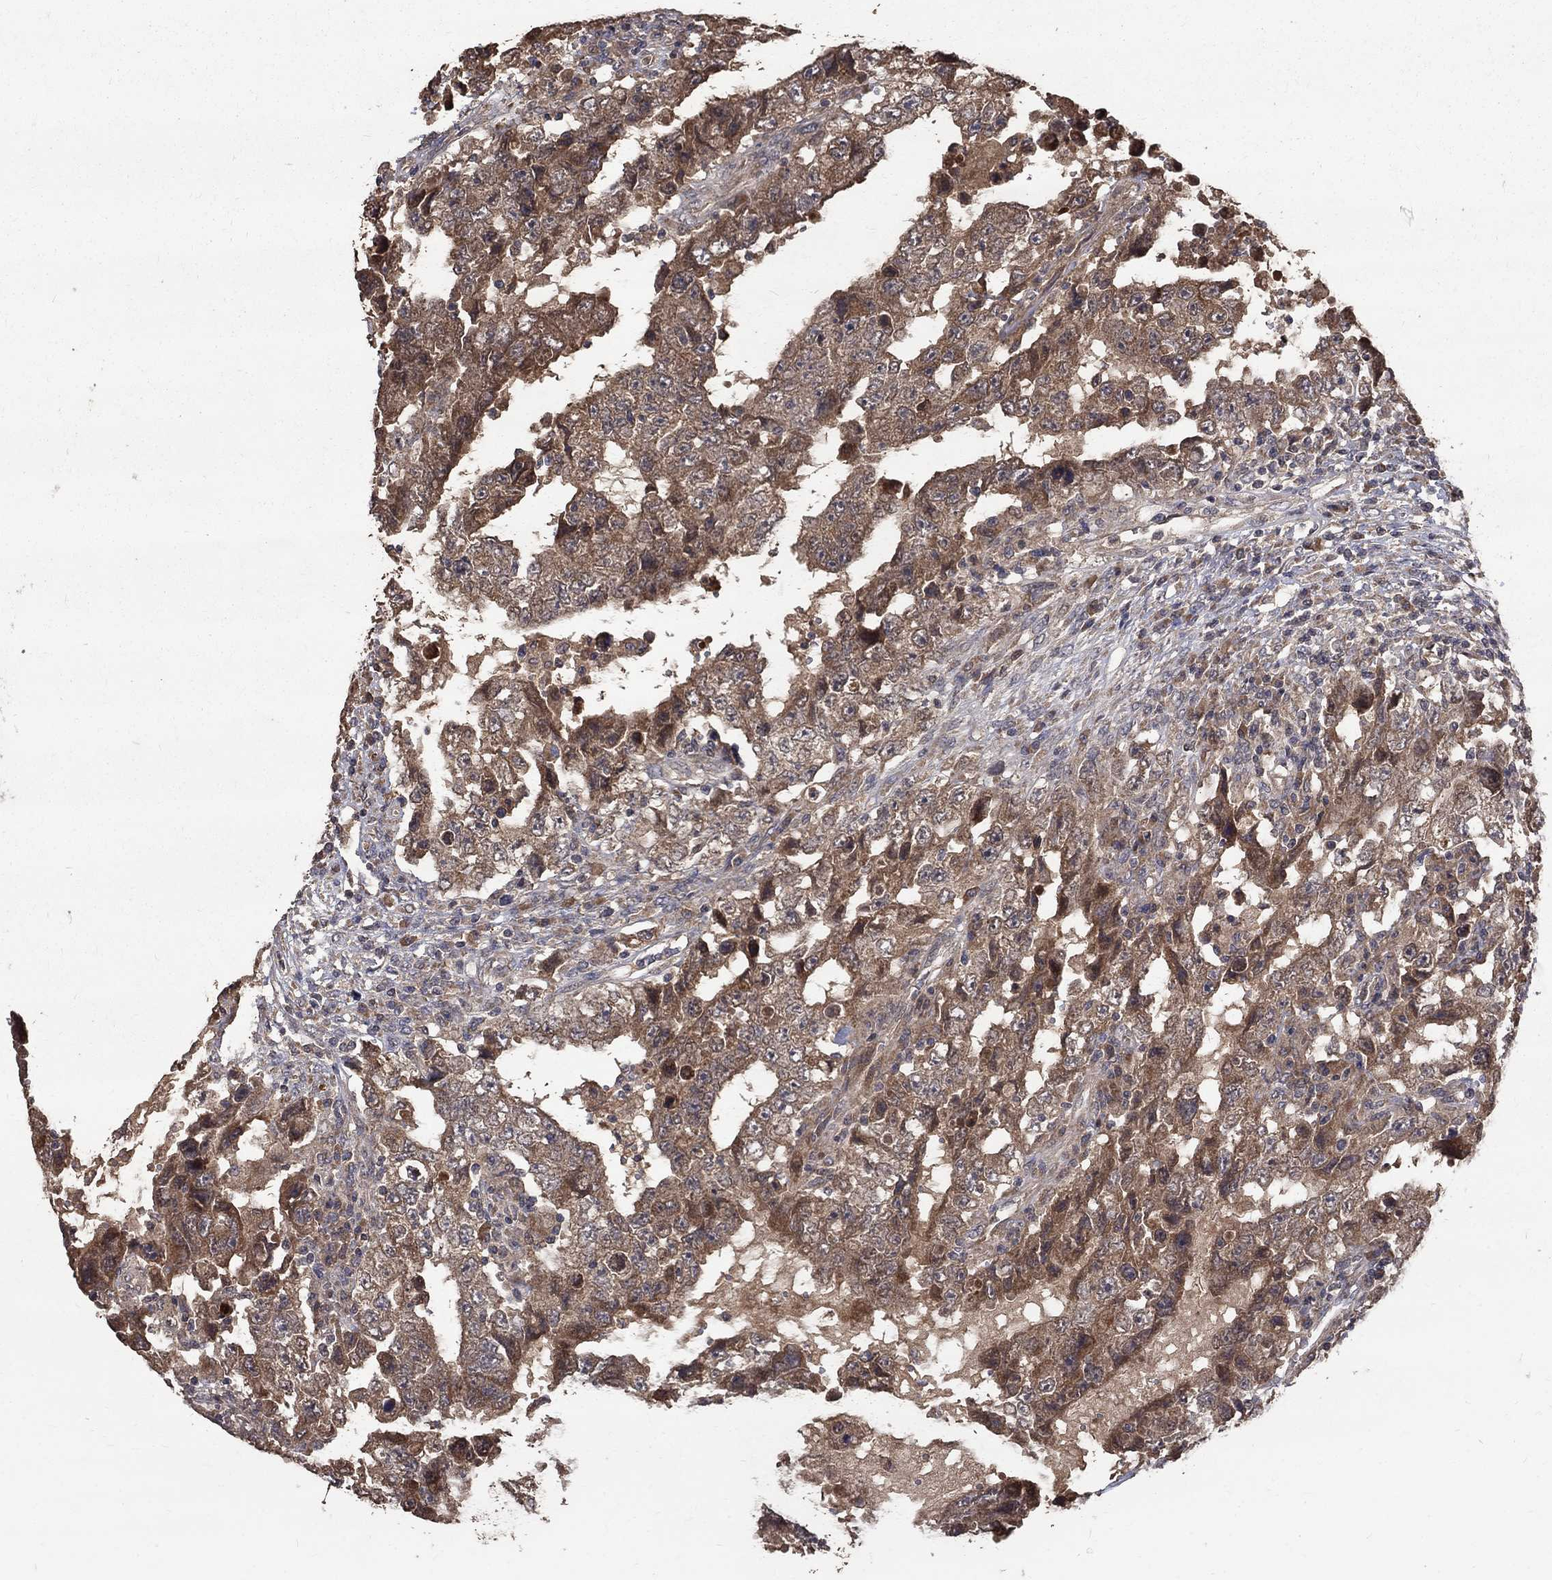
{"staining": {"intensity": "moderate", "quantity": "25%-75%", "location": "cytoplasmic/membranous"}, "tissue": "testis cancer", "cell_type": "Tumor cells", "image_type": "cancer", "snomed": [{"axis": "morphology", "description": "Carcinoma, Embryonal, NOS"}, {"axis": "topography", "description": "Testis"}], "caption": "Human embryonal carcinoma (testis) stained for a protein (brown) shows moderate cytoplasmic/membranous positive positivity in about 25%-75% of tumor cells.", "gene": "C17orf75", "patient": {"sex": "male", "age": 26}}